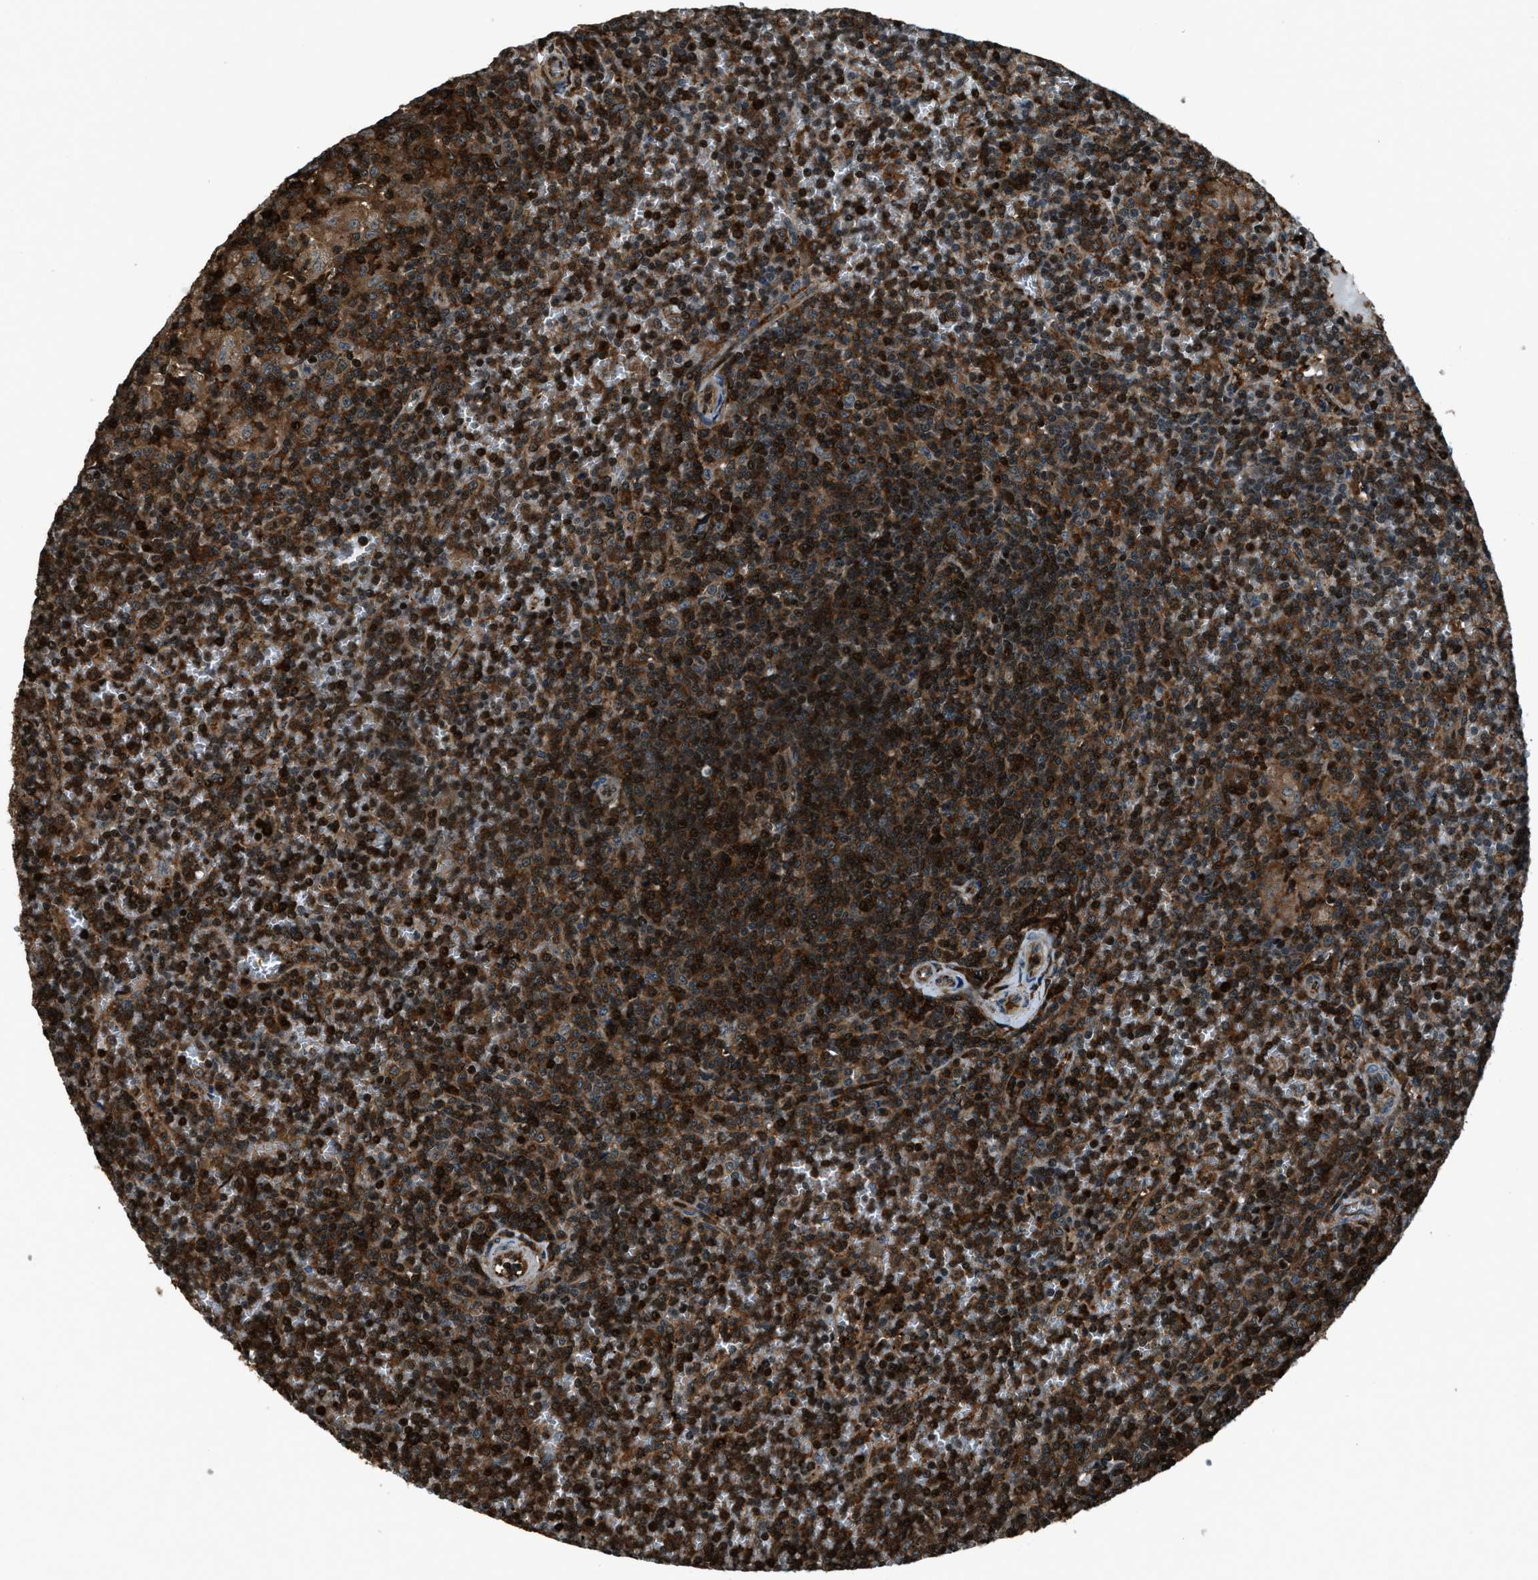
{"staining": {"intensity": "strong", "quantity": ">75%", "location": "cytoplasmic/membranous,nuclear"}, "tissue": "lymphoma", "cell_type": "Tumor cells", "image_type": "cancer", "snomed": [{"axis": "morphology", "description": "Malignant lymphoma, non-Hodgkin's type, Low grade"}, {"axis": "topography", "description": "Spleen"}], "caption": "This histopathology image exhibits immunohistochemistry (IHC) staining of malignant lymphoma, non-Hodgkin's type (low-grade), with high strong cytoplasmic/membranous and nuclear staining in about >75% of tumor cells.", "gene": "SNX30", "patient": {"sex": "female", "age": 19}}